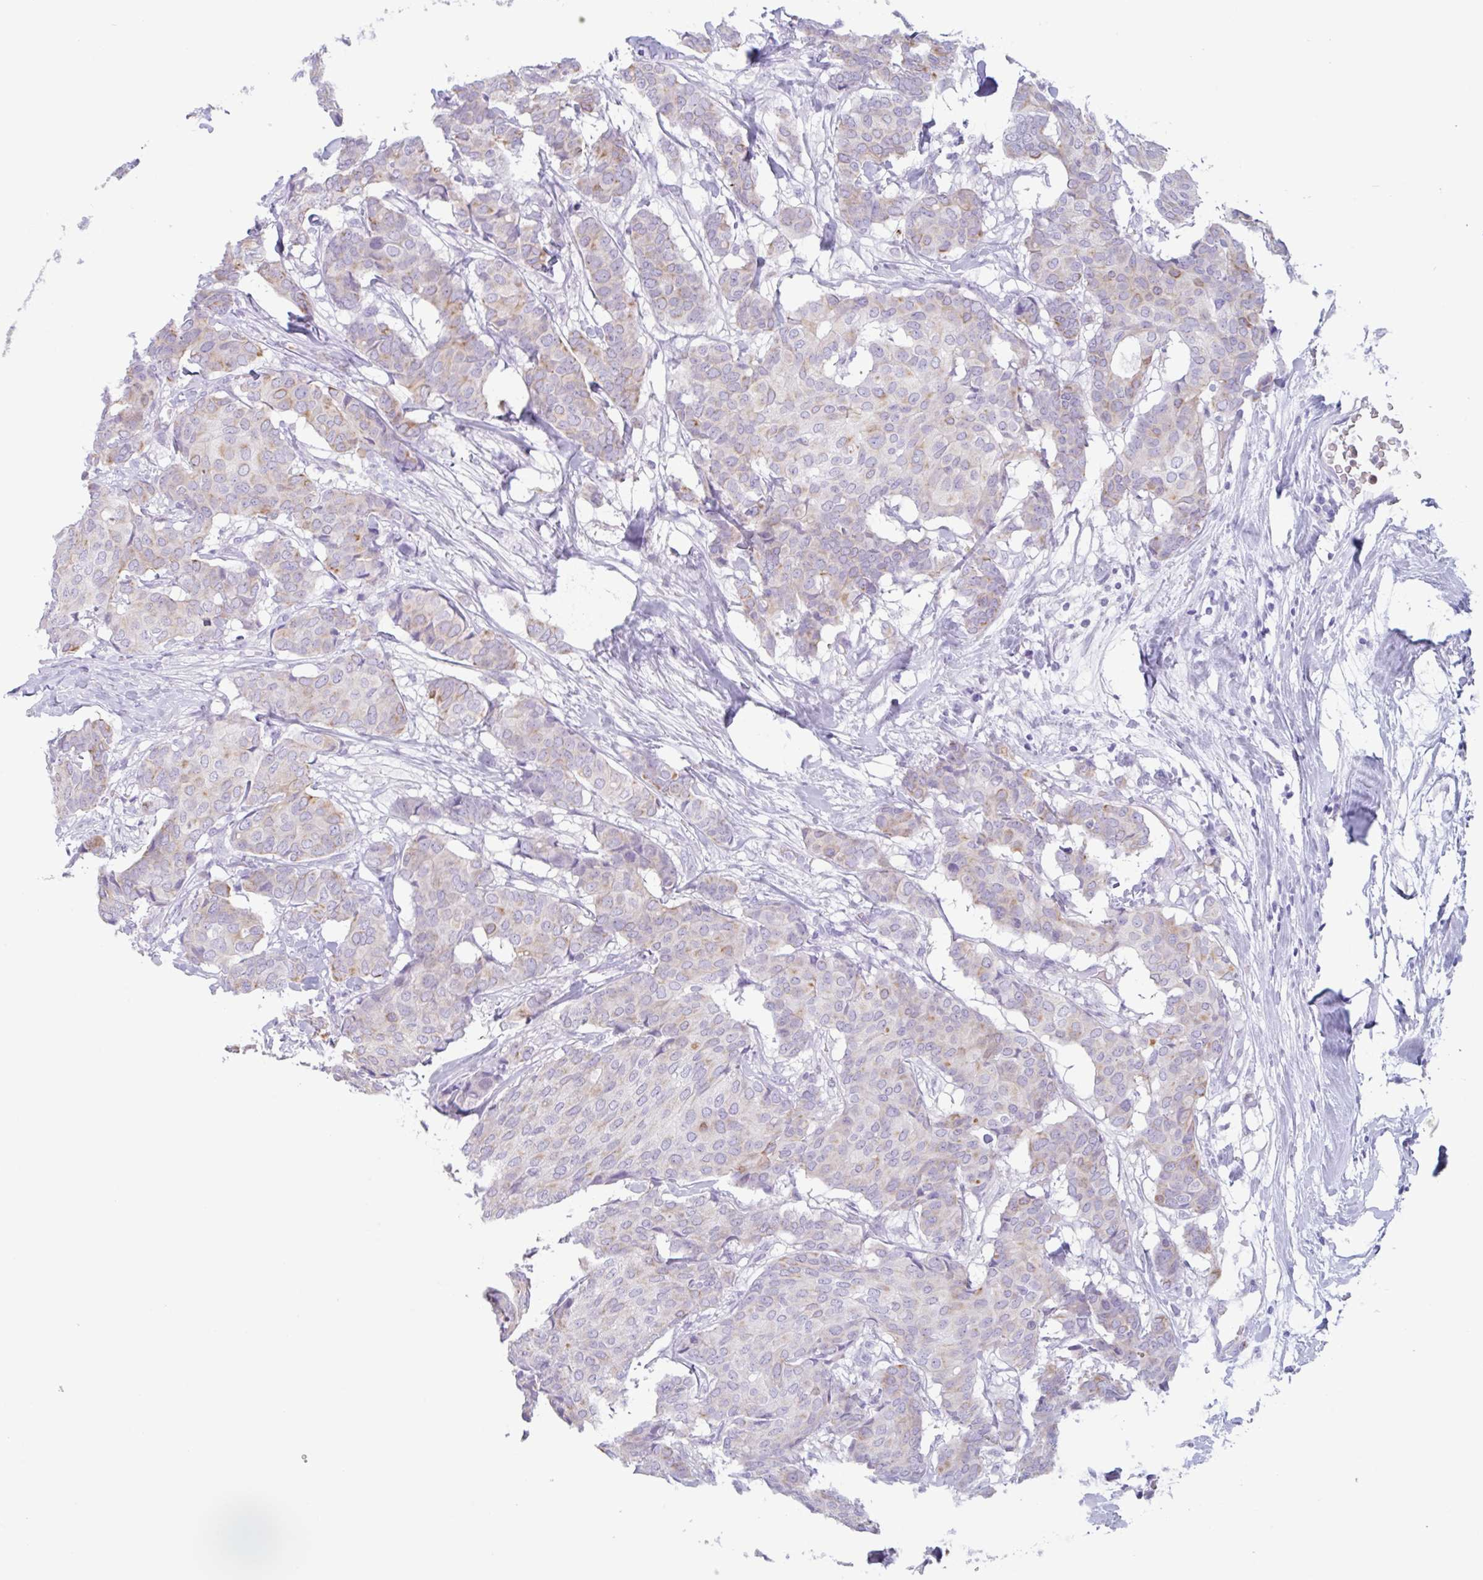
{"staining": {"intensity": "weak", "quantity": "25%-75%", "location": "cytoplasmic/membranous"}, "tissue": "breast cancer", "cell_type": "Tumor cells", "image_type": "cancer", "snomed": [{"axis": "morphology", "description": "Duct carcinoma"}, {"axis": "topography", "description": "Breast"}], "caption": "The micrograph reveals staining of breast cancer, revealing weak cytoplasmic/membranous protein positivity (brown color) within tumor cells.", "gene": "DTWD2", "patient": {"sex": "female", "age": 75}}